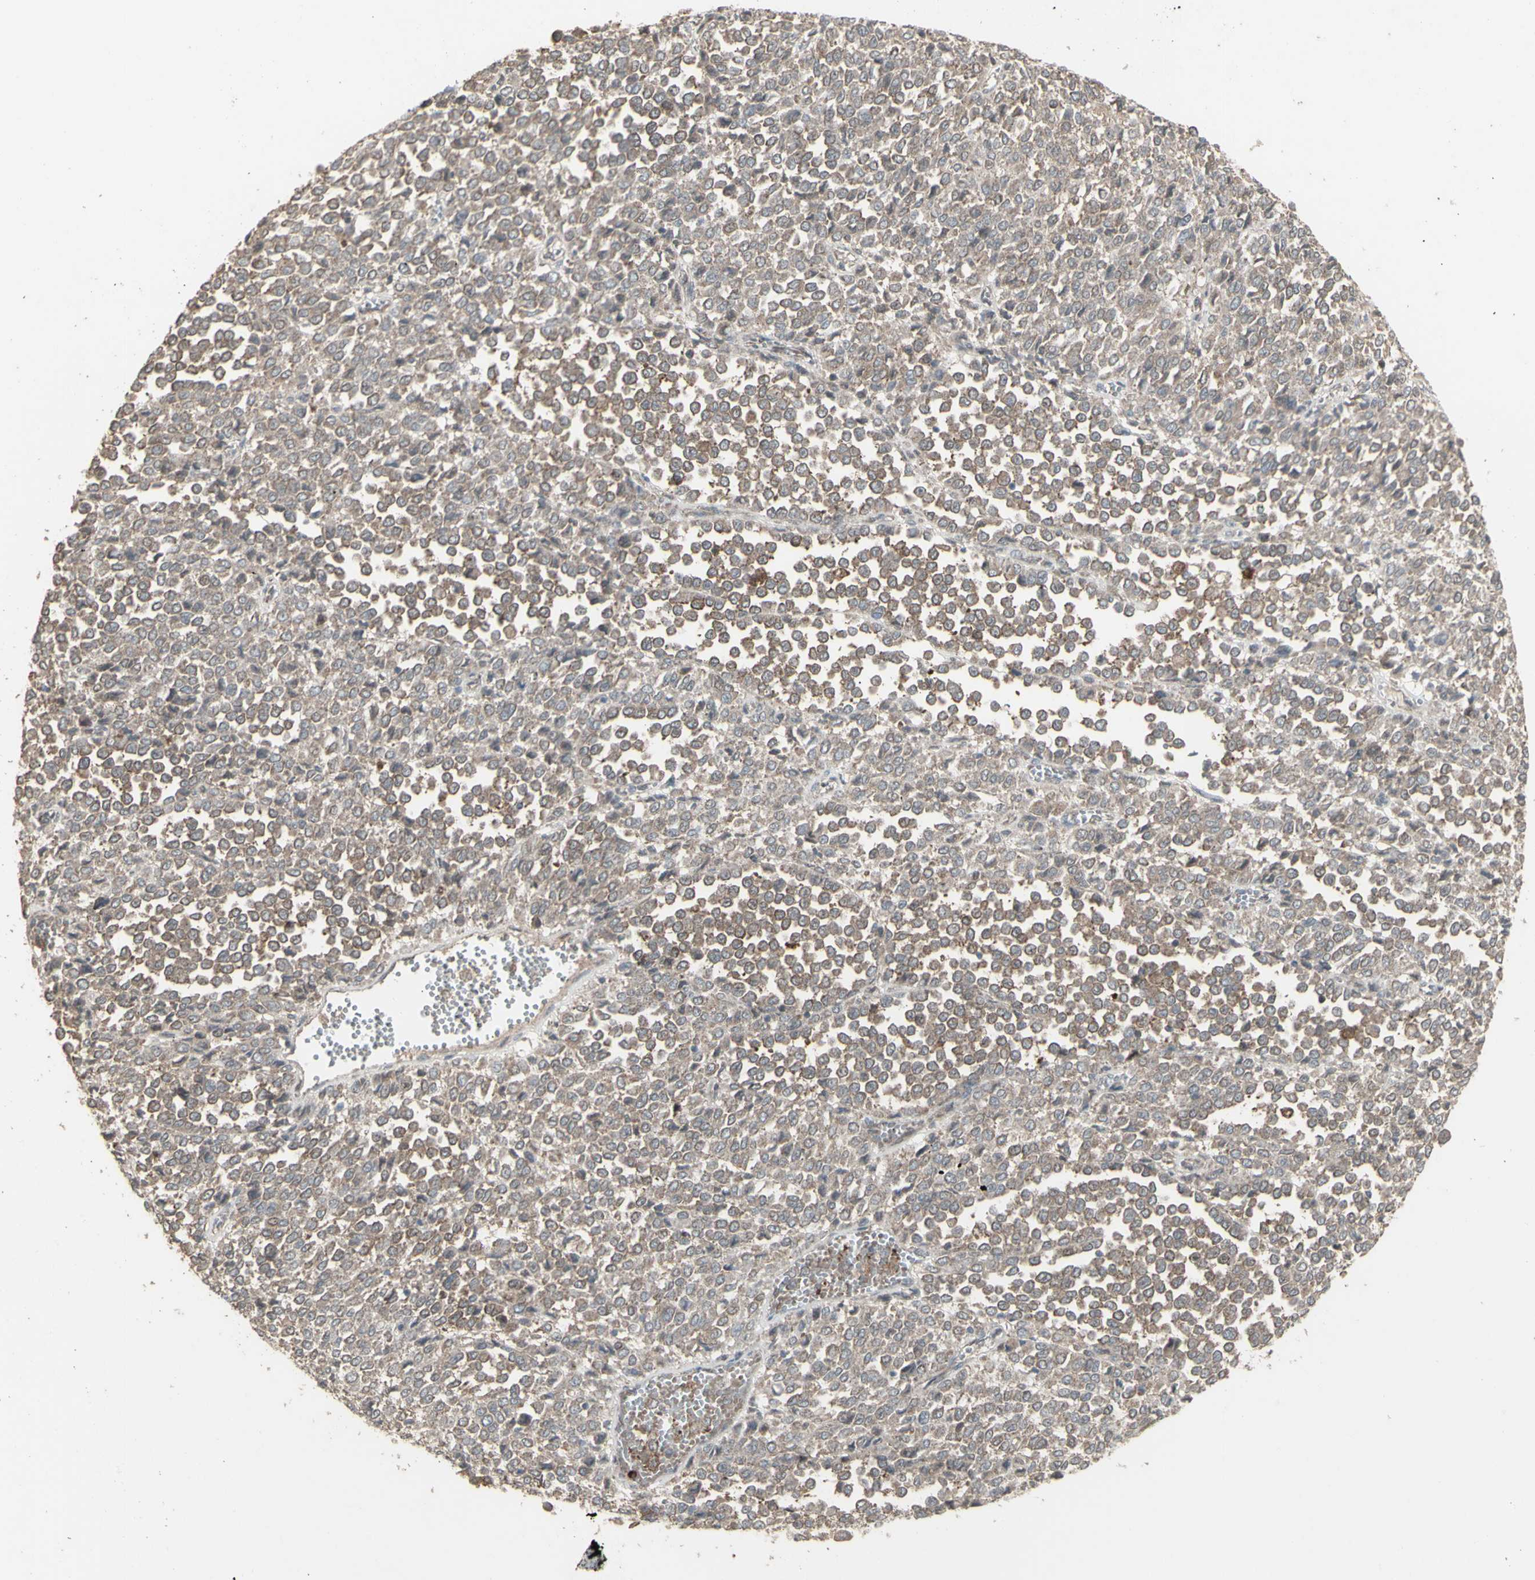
{"staining": {"intensity": "moderate", "quantity": ">75%", "location": "cytoplasmic/membranous"}, "tissue": "melanoma", "cell_type": "Tumor cells", "image_type": "cancer", "snomed": [{"axis": "morphology", "description": "Malignant melanoma, Metastatic site"}, {"axis": "topography", "description": "Pancreas"}], "caption": "Moderate cytoplasmic/membranous protein staining is identified in approximately >75% of tumor cells in malignant melanoma (metastatic site).", "gene": "RNASEL", "patient": {"sex": "female", "age": 30}}